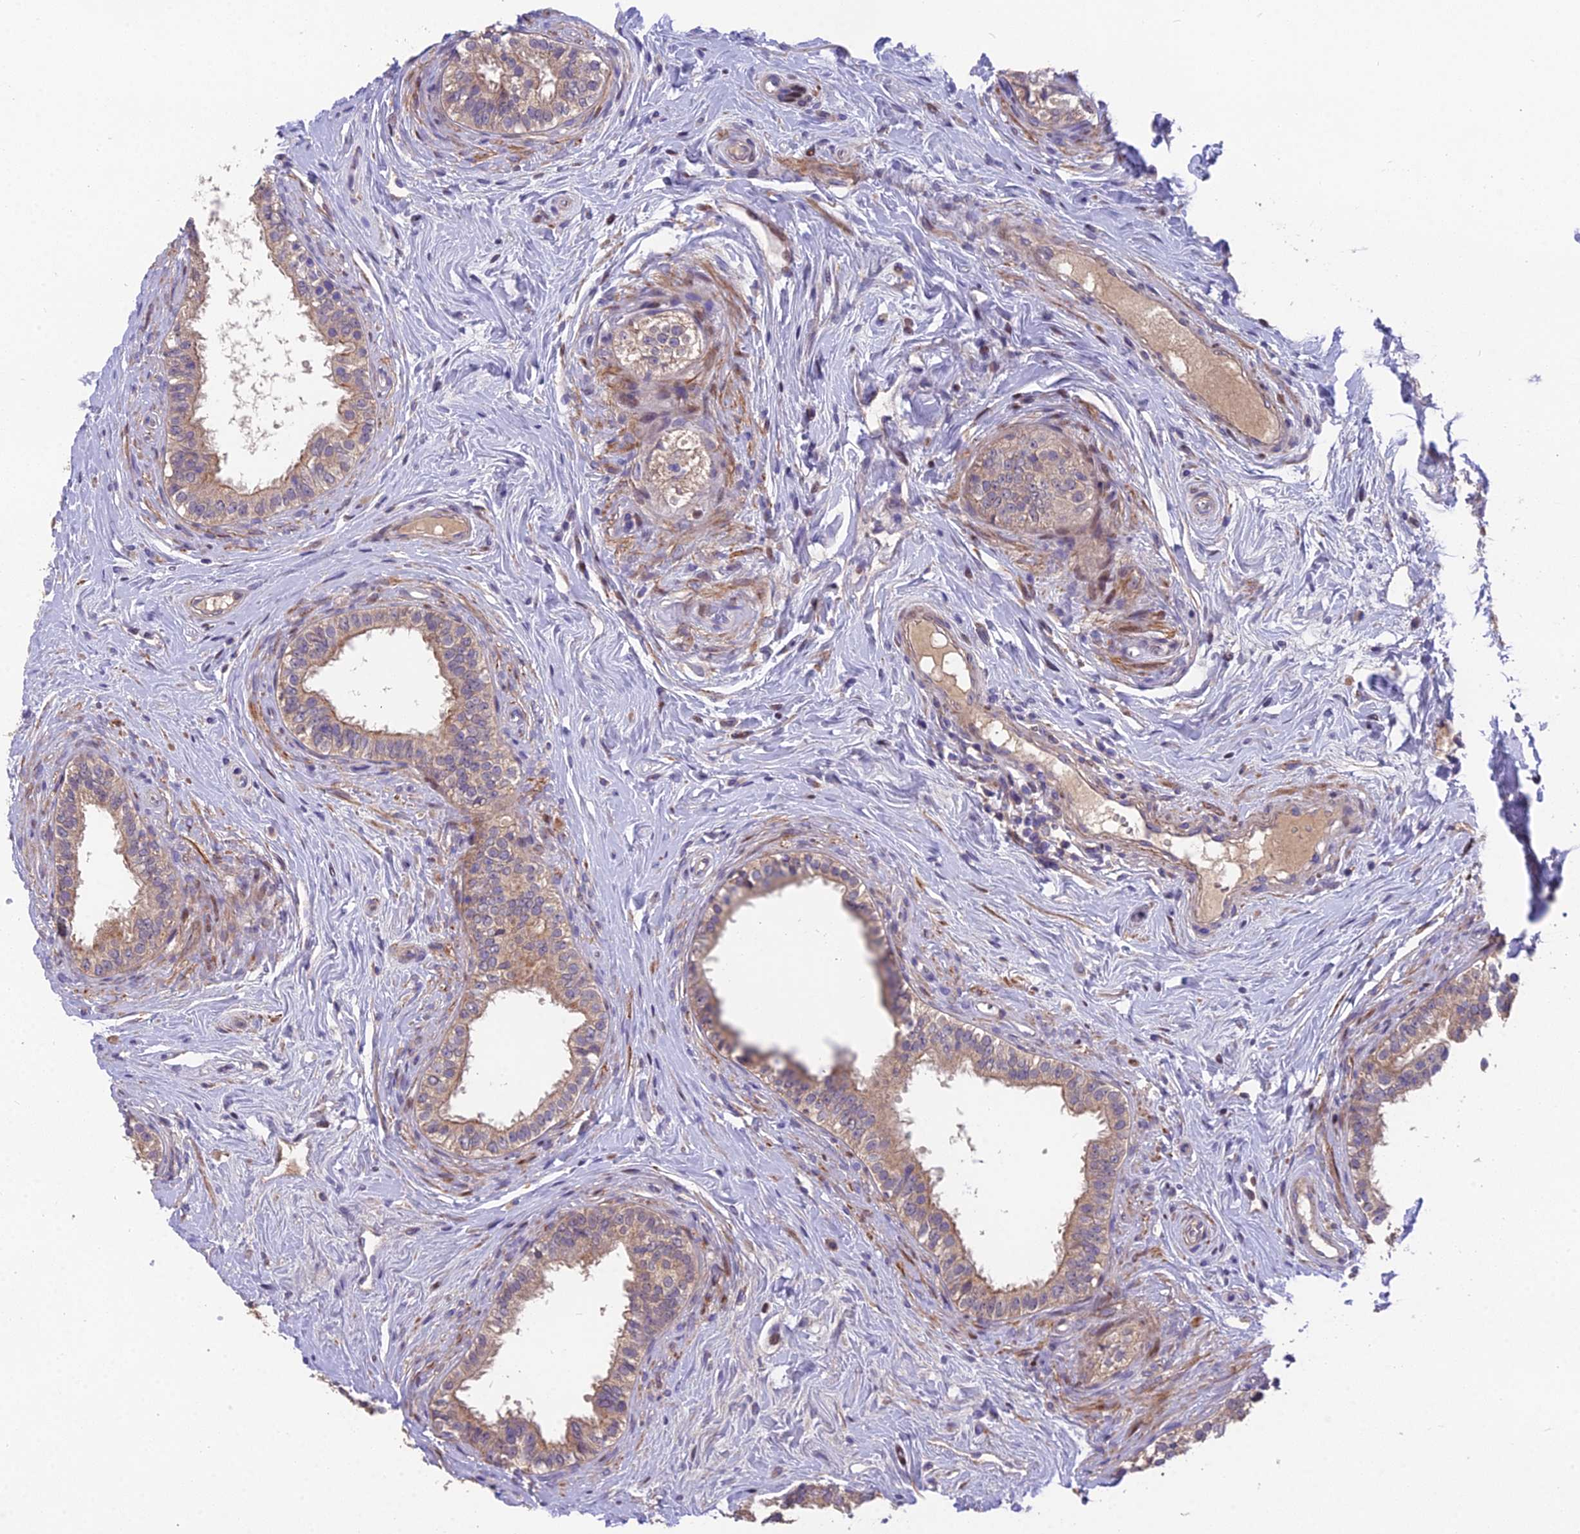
{"staining": {"intensity": "weak", "quantity": "25%-75%", "location": "cytoplasmic/membranous"}, "tissue": "epididymis", "cell_type": "Glandular cells", "image_type": "normal", "snomed": [{"axis": "morphology", "description": "Normal tissue, NOS"}, {"axis": "topography", "description": "Epididymis"}], "caption": "Immunohistochemical staining of benign human epididymis exhibits weak cytoplasmic/membranous protein staining in approximately 25%-75% of glandular cells.", "gene": "PUS10", "patient": {"sex": "male", "age": 33}}